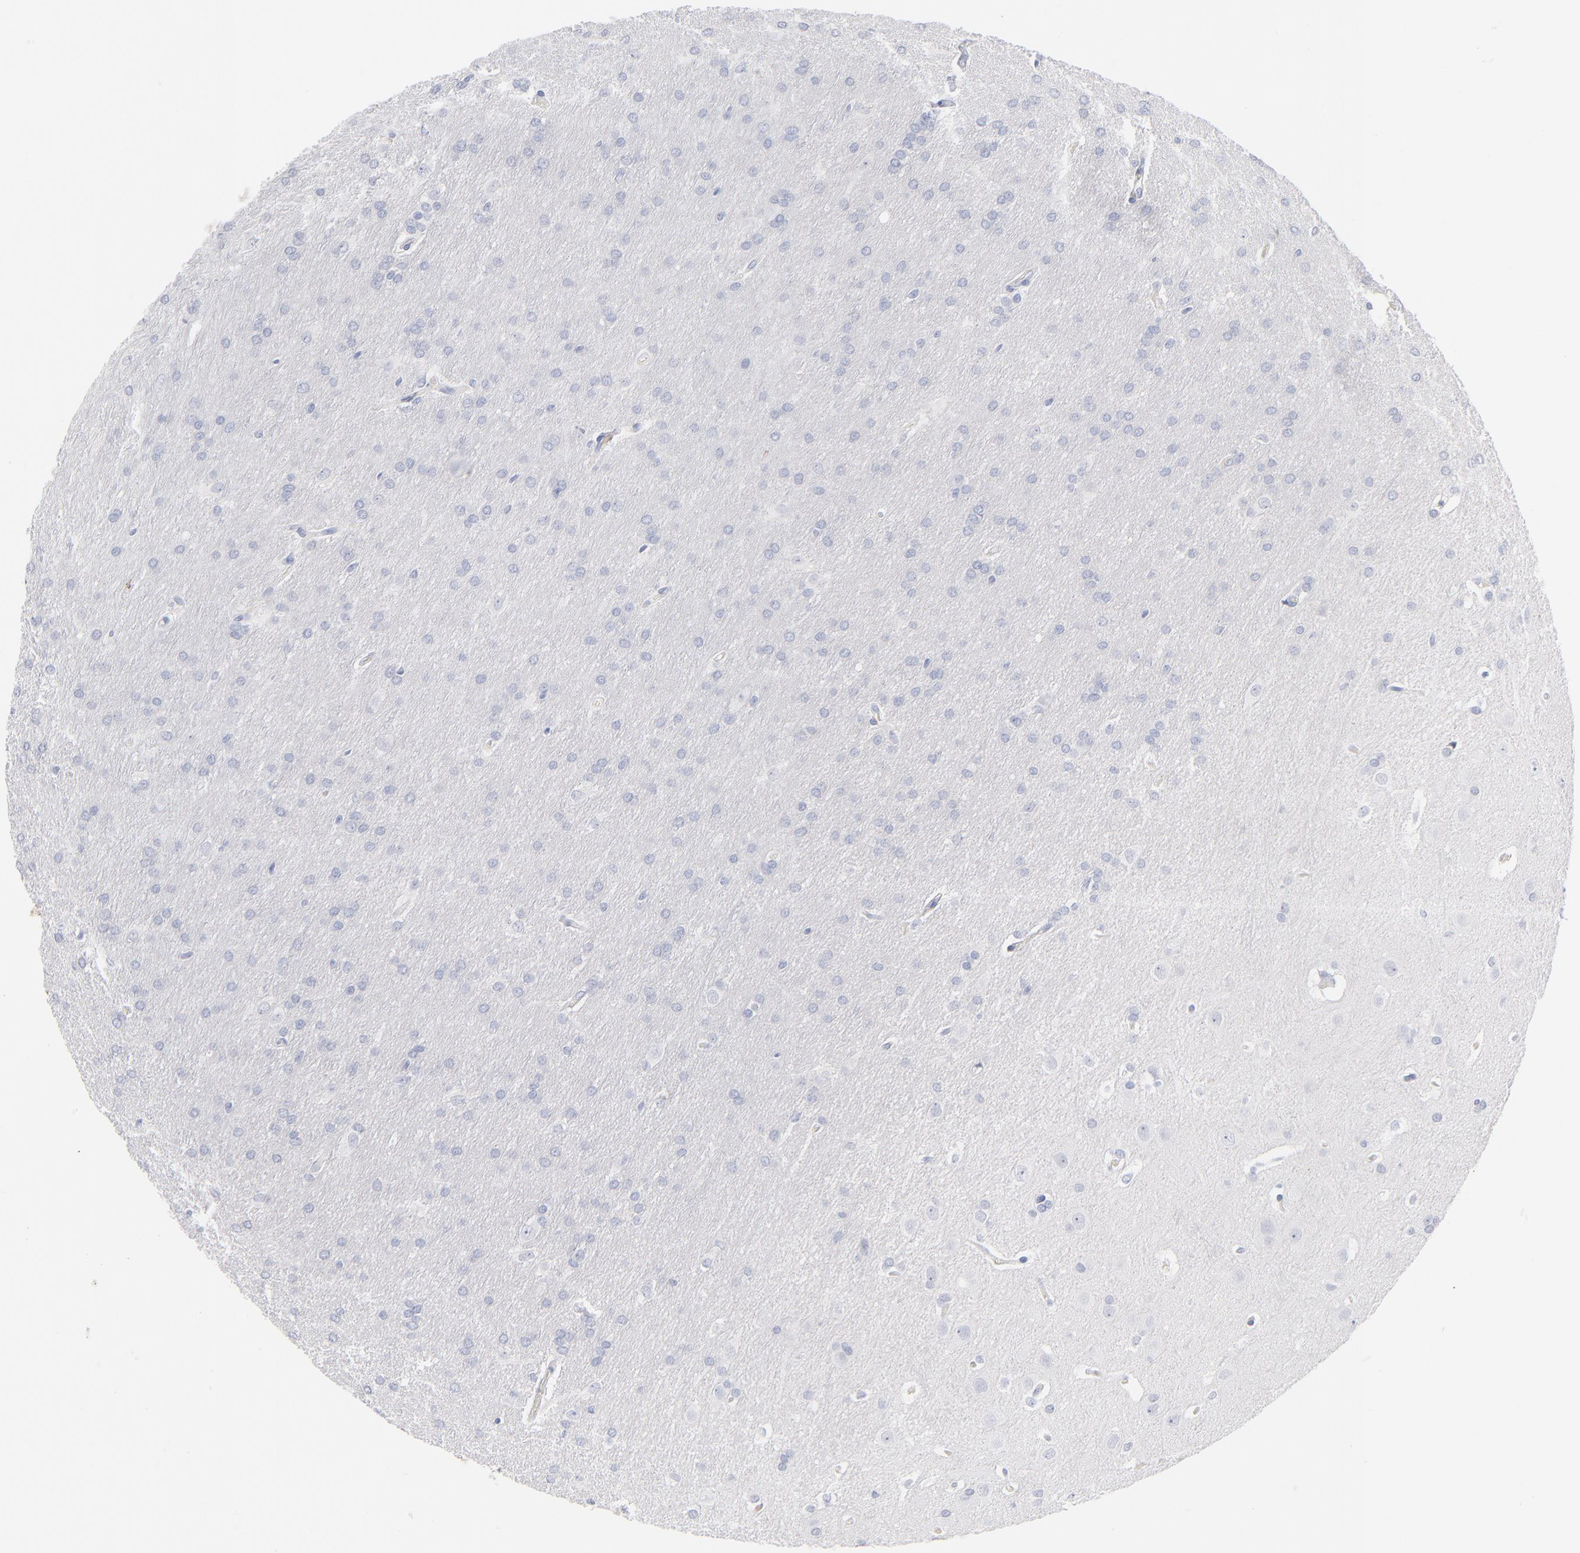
{"staining": {"intensity": "negative", "quantity": "none", "location": "none"}, "tissue": "glioma", "cell_type": "Tumor cells", "image_type": "cancer", "snomed": [{"axis": "morphology", "description": "Glioma, malignant, Low grade"}, {"axis": "topography", "description": "Brain"}], "caption": "Tumor cells show no significant protein positivity in malignant low-grade glioma.", "gene": "APOH", "patient": {"sex": "female", "age": 32}}